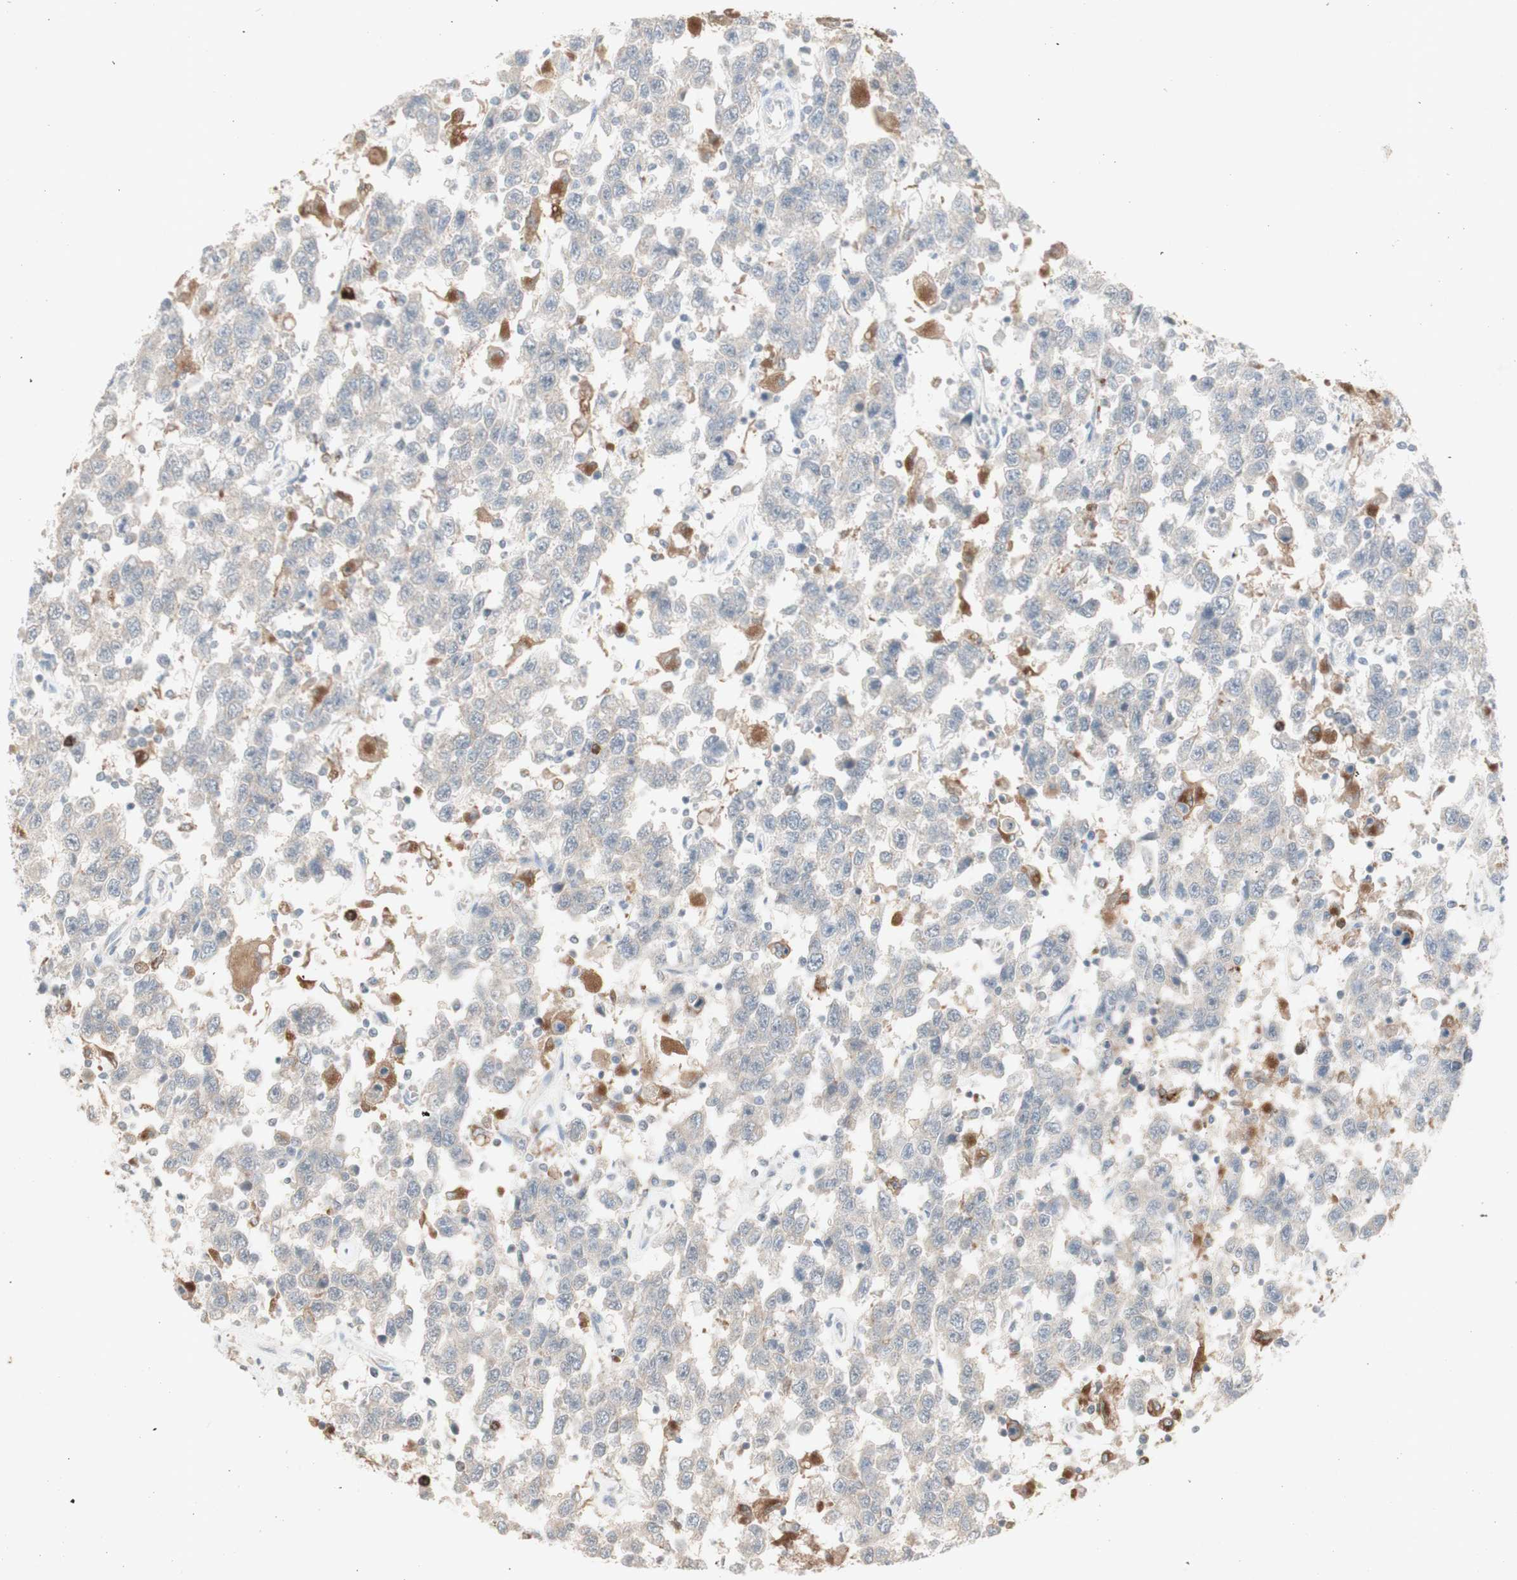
{"staining": {"intensity": "negative", "quantity": "none", "location": "none"}, "tissue": "testis cancer", "cell_type": "Tumor cells", "image_type": "cancer", "snomed": [{"axis": "morphology", "description": "Seminoma, NOS"}, {"axis": "topography", "description": "Testis"}], "caption": "A high-resolution photomicrograph shows IHC staining of testis cancer, which displays no significant positivity in tumor cells. The staining is performed using DAB (3,3'-diaminobenzidine) brown chromogen with nuclei counter-stained in using hematoxylin.", "gene": "ATP6V1B1", "patient": {"sex": "male", "age": 41}}